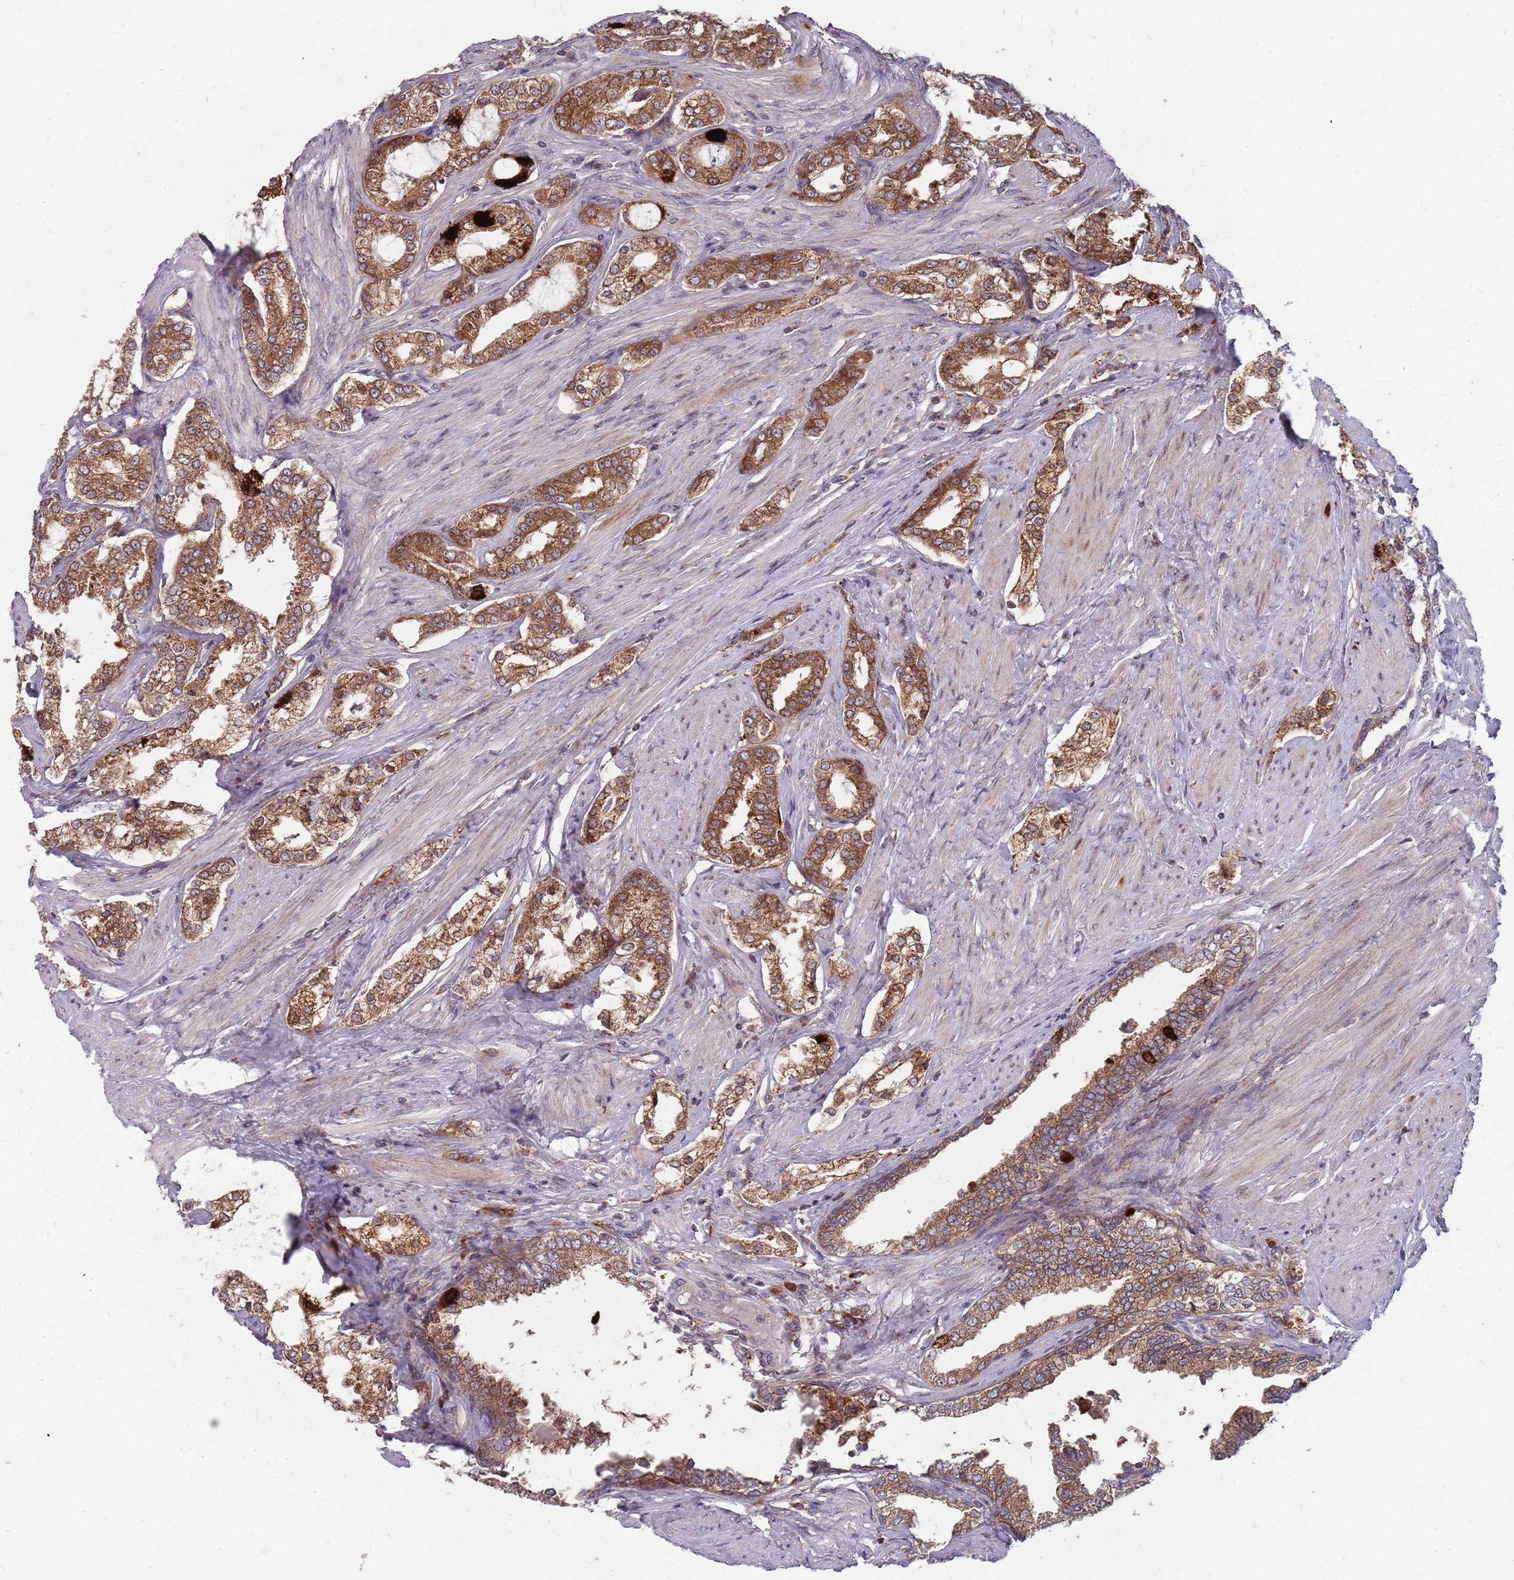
{"staining": {"intensity": "moderate", "quantity": ">75%", "location": "cytoplasmic/membranous"}, "tissue": "prostate cancer", "cell_type": "Tumor cells", "image_type": "cancer", "snomed": [{"axis": "morphology", "description": "Adenocarcinoma, High grade"}, {"axis": "topography", "description": "Prostate"}], "caption": "High-power microscopy captured an IHC photomicrograph of prostate cancer, revealing moderate cytoplasmic/membranous staining in about >75% of tumor cells.", "gene": "NME4", "patient": {"sex": "male", "age": 71}}